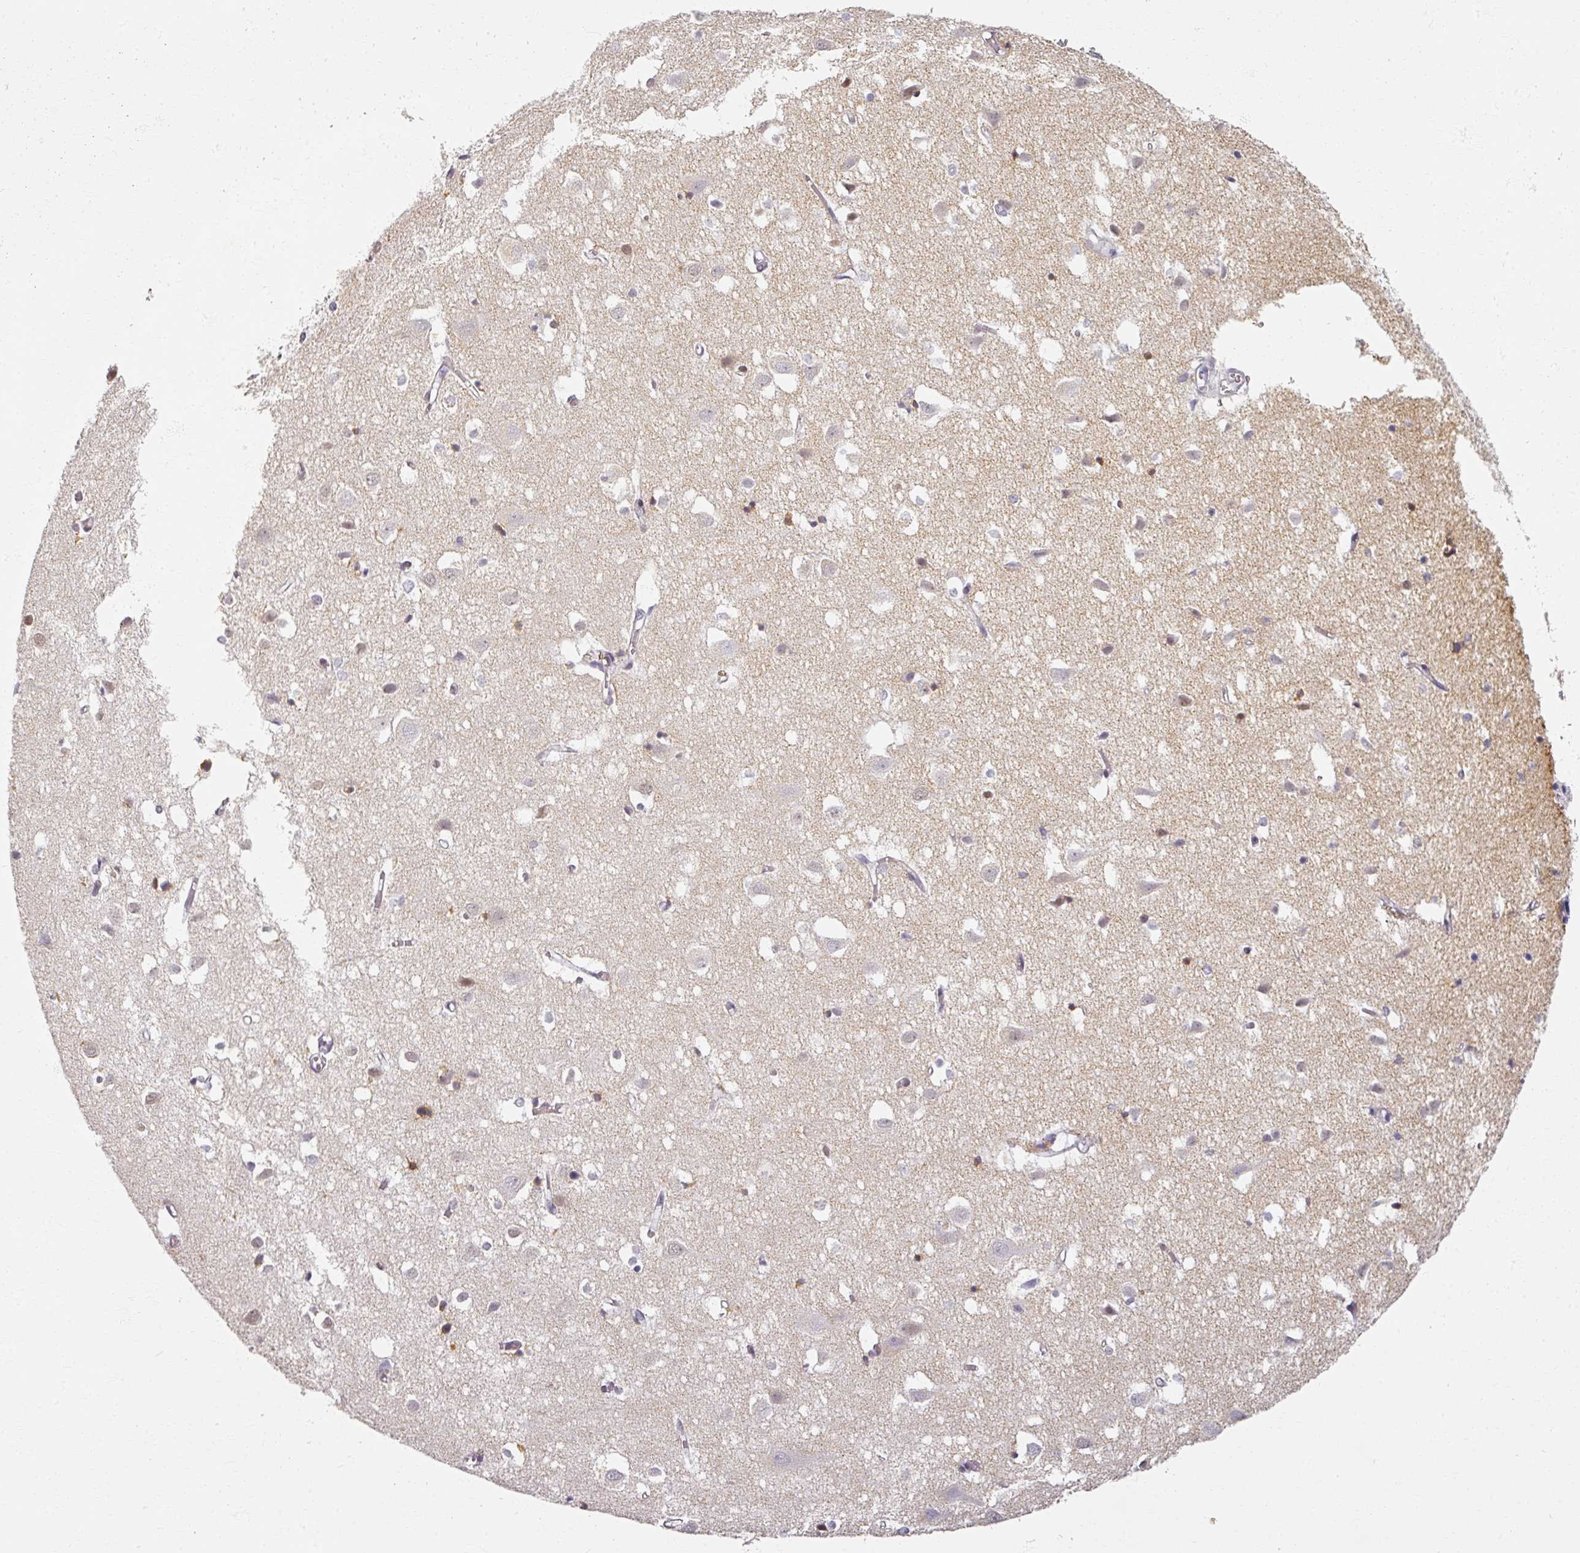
{"staining": {"intensity": "moderate", "quantity": "<25%", "location": "cytoplasmic/membranous"}, "tissue": "cerebral cortex", "cell_type": "Endothelial cells", "image_type": "normal", "snomed": [{"axis": "morphology", "description": "Normal tissue, NOS"}, {"axis": "topography", "description": "Cerebral cortex"}], "caption": "A low amount of moderate cytoplasmic/membranous positivity is present in about <25% of endothelial cells in normal cerebral cortex. (brown staining indicates protein expression, while blue staining denotes nuclei).", "gene": "RIPOR3", "patient": {"sex": "male", "age": 70}}